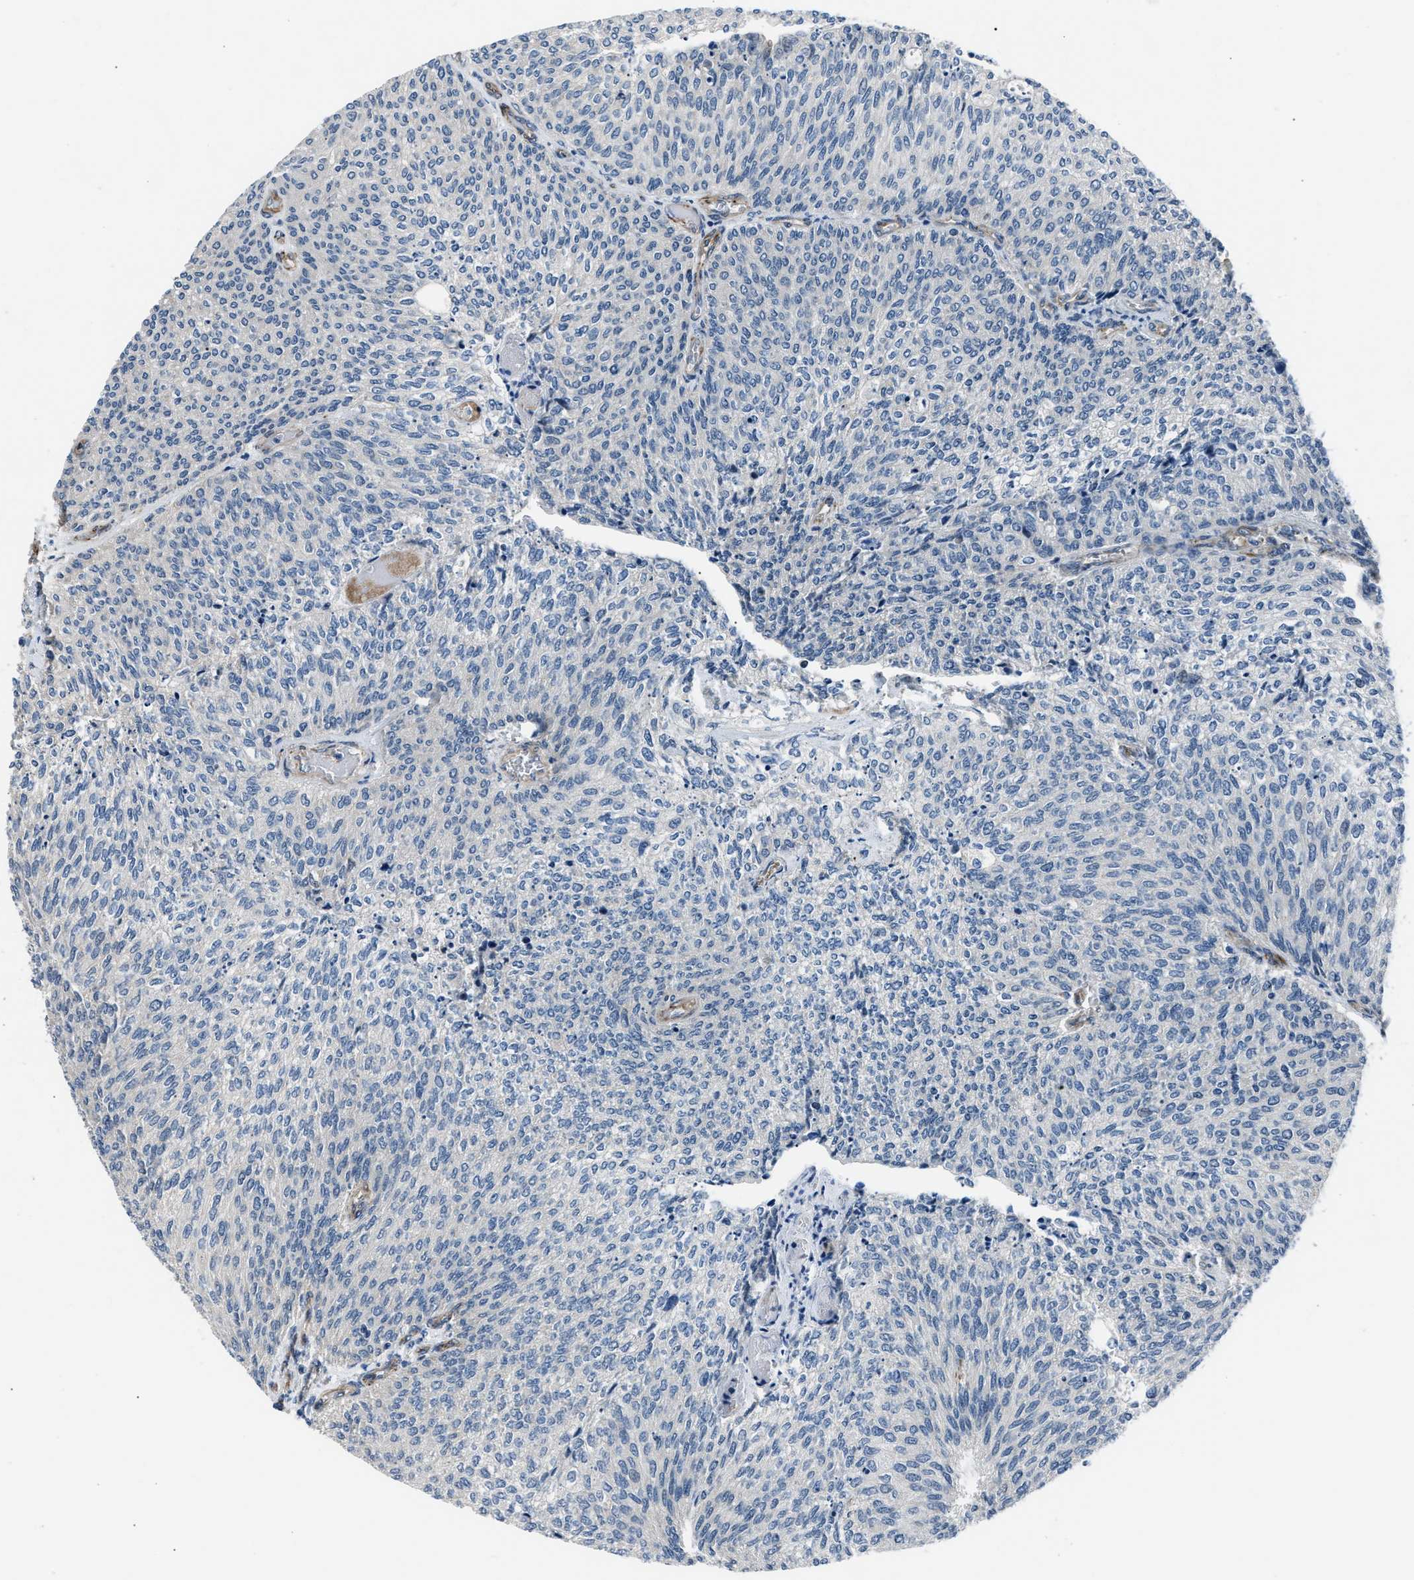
{"staining": {"intensity": "negative", "quantity": "none", "location": "none"}, "tissue": "urothelial cancer", "cell_type": "Tumor cells", "image_type": "cancer", "snomed": [{"axis": "morphology", "description": "Urothelial carcinoma, Low grade"}, {"axis": "topography", "description": "Urinary bladder"}], "caption": "The histopathology image displays no staining of tumor cells in urothelial carcinoma (low-grade). Nuclei are stained in blue.", "gene": "MPDZ", "patient": {"sex": "female", "age": 79}}